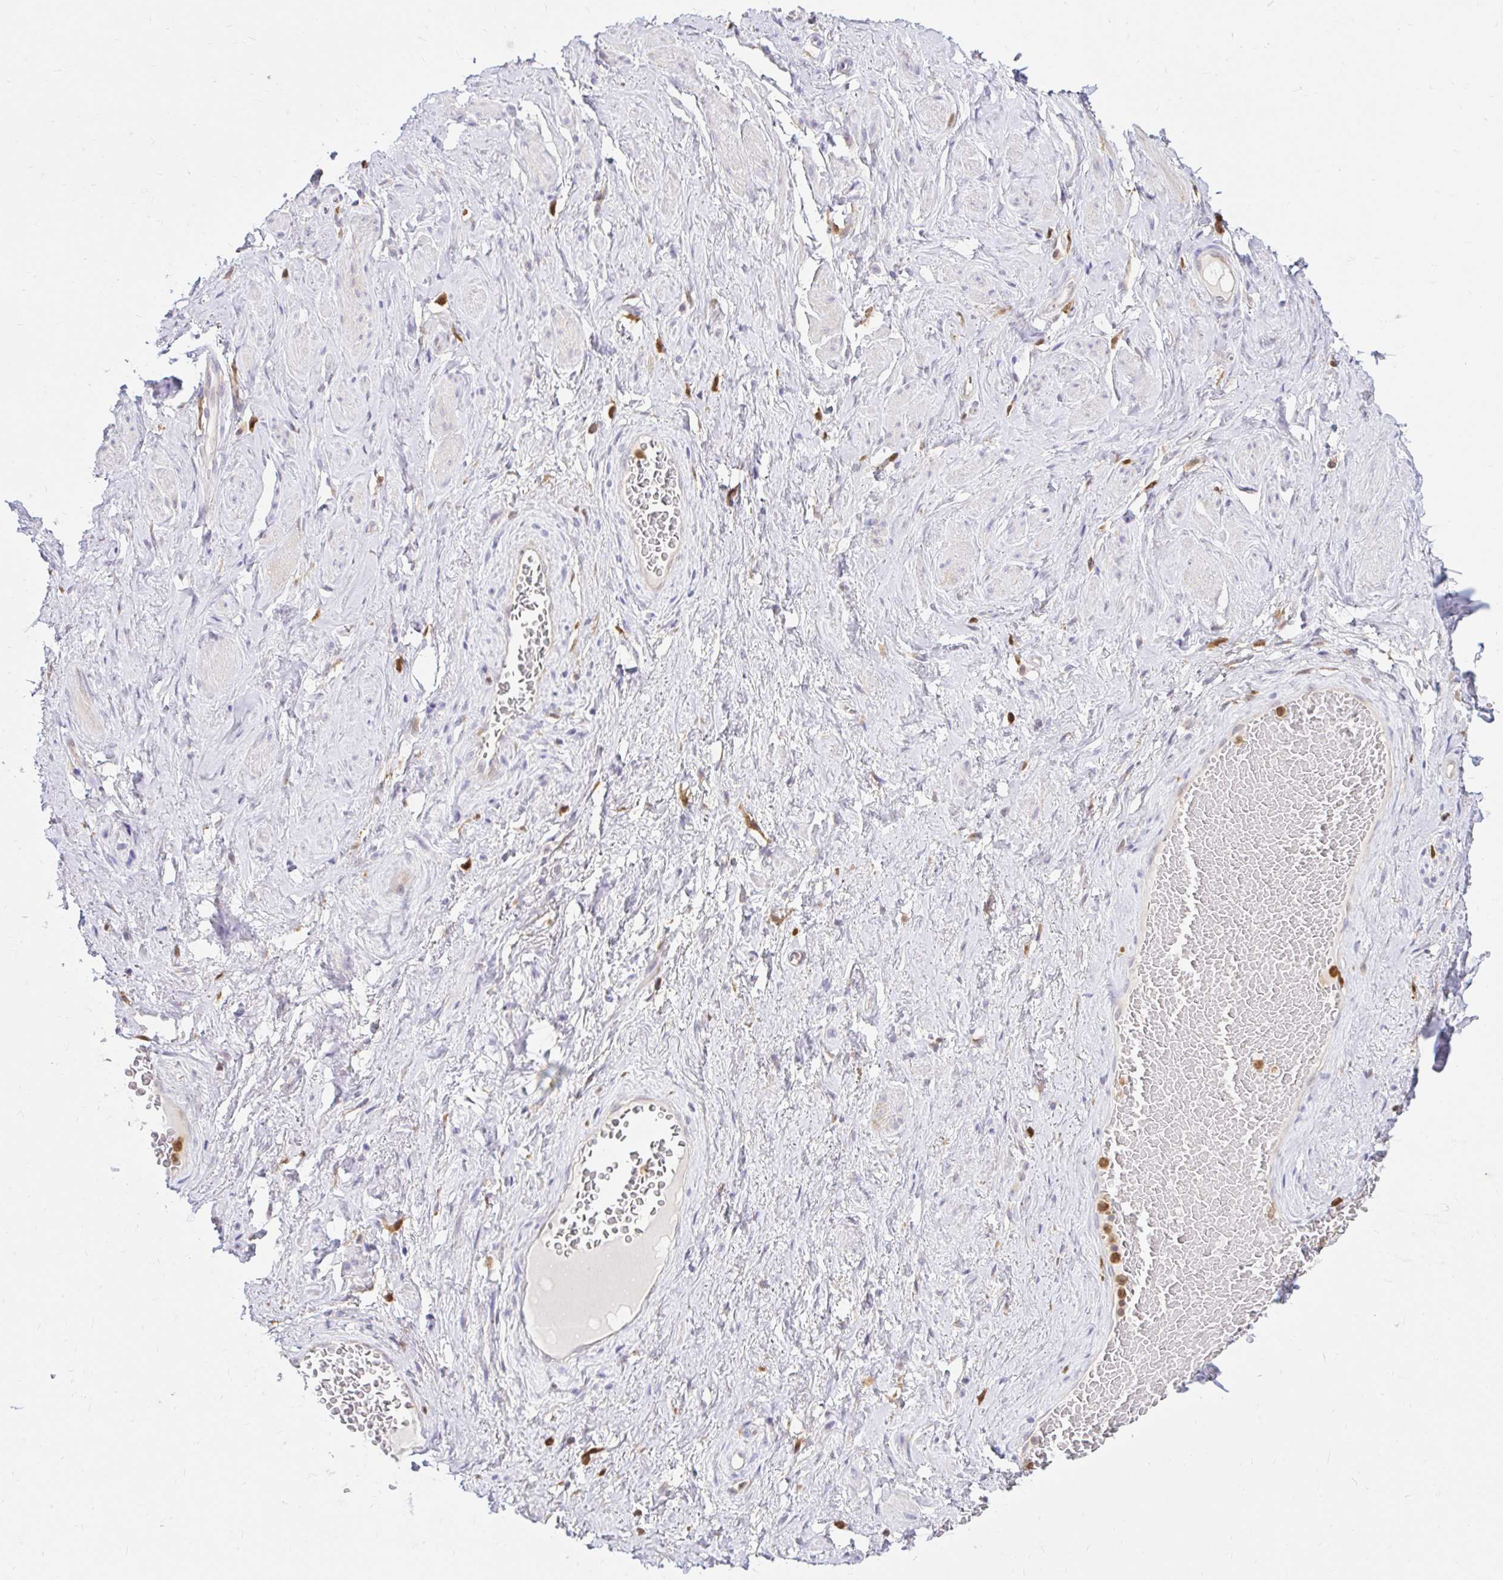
{"staining": {"intensity": "negative", "quantity": "none", "location": "none"}, "tissue": "soft tissue", "cell_type": "Fibroblasts", "image_type": "normal", "snomed": [{"axis": "morphology", "description": "Normal tissue, NOS"}, {"axis": "topography", "description": "Vagina"}, {"axis": "topography", "description": "Peripheral nerve tissue"}], "caption": "IHC of benign soft tissue reveals no expression in fibroblasts.", "gene": "PYCARD", "patient": {"sex": "female", "age": 71}}